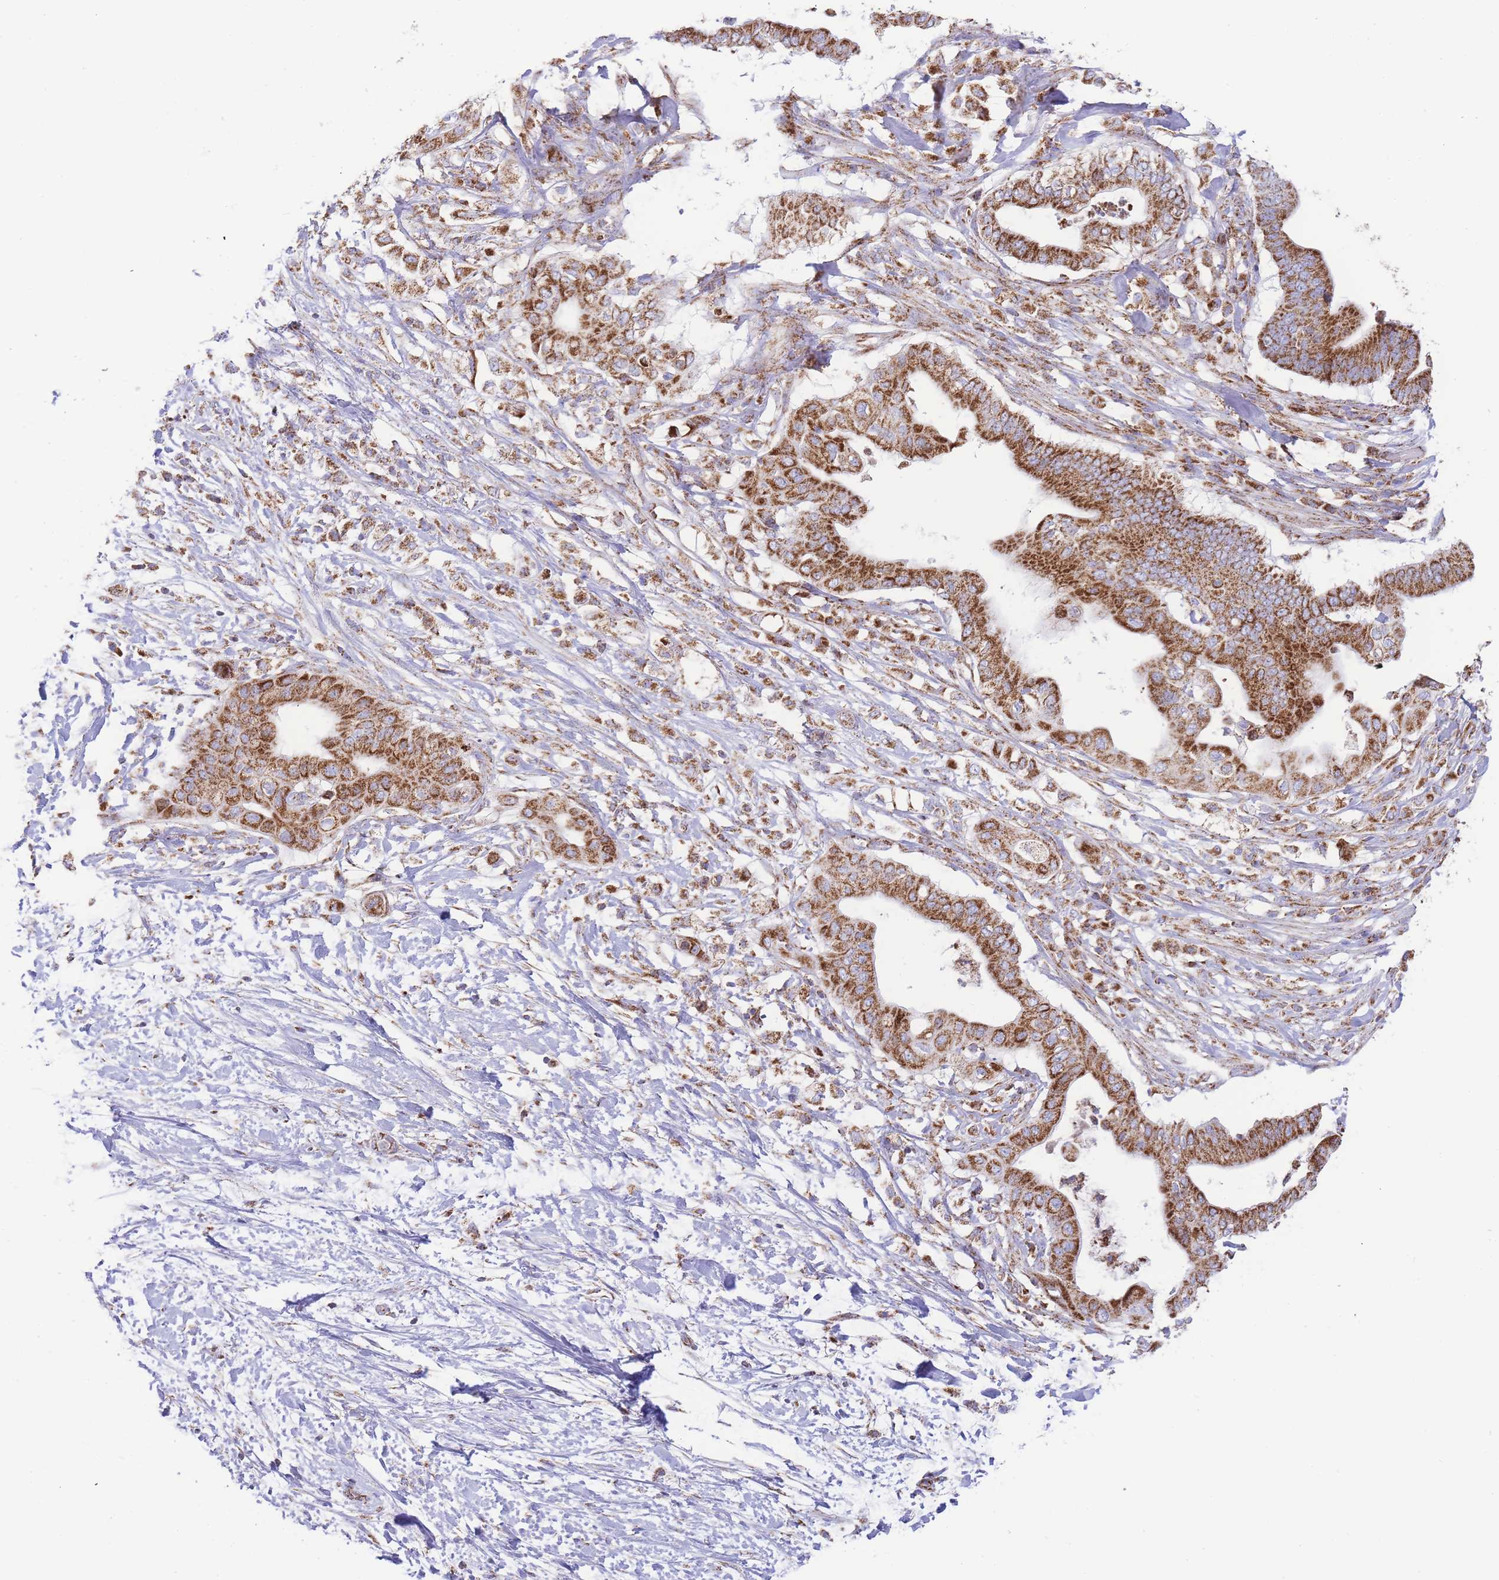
{"staining": {"intensity": "strong", "quantity": ">75%", "location": "cytoplasmic/membranous"}, "tissue": "pancreatic cancer", "cell_type": "Tumor cells", "image_type": "cancer", "snomed": [{"axis": "morphology", "description": "Adenocarcinoma, NOS"}, {"axis": "topography", "description": "Pancreas"}], "caption": "Protein staining of pancreatic adenocarcinoma tissue demonstrates strong cytoplasmic/membranous expression in about >75% of tumor cells. The staining was performed using DAB (3,3'-diaminobenzidine), with brown indicating positive protein expression. Nuclei are stained blue with hematoxylin.", "gene": "GSTM1", "patient": {"sex": "male", "age": 68}}